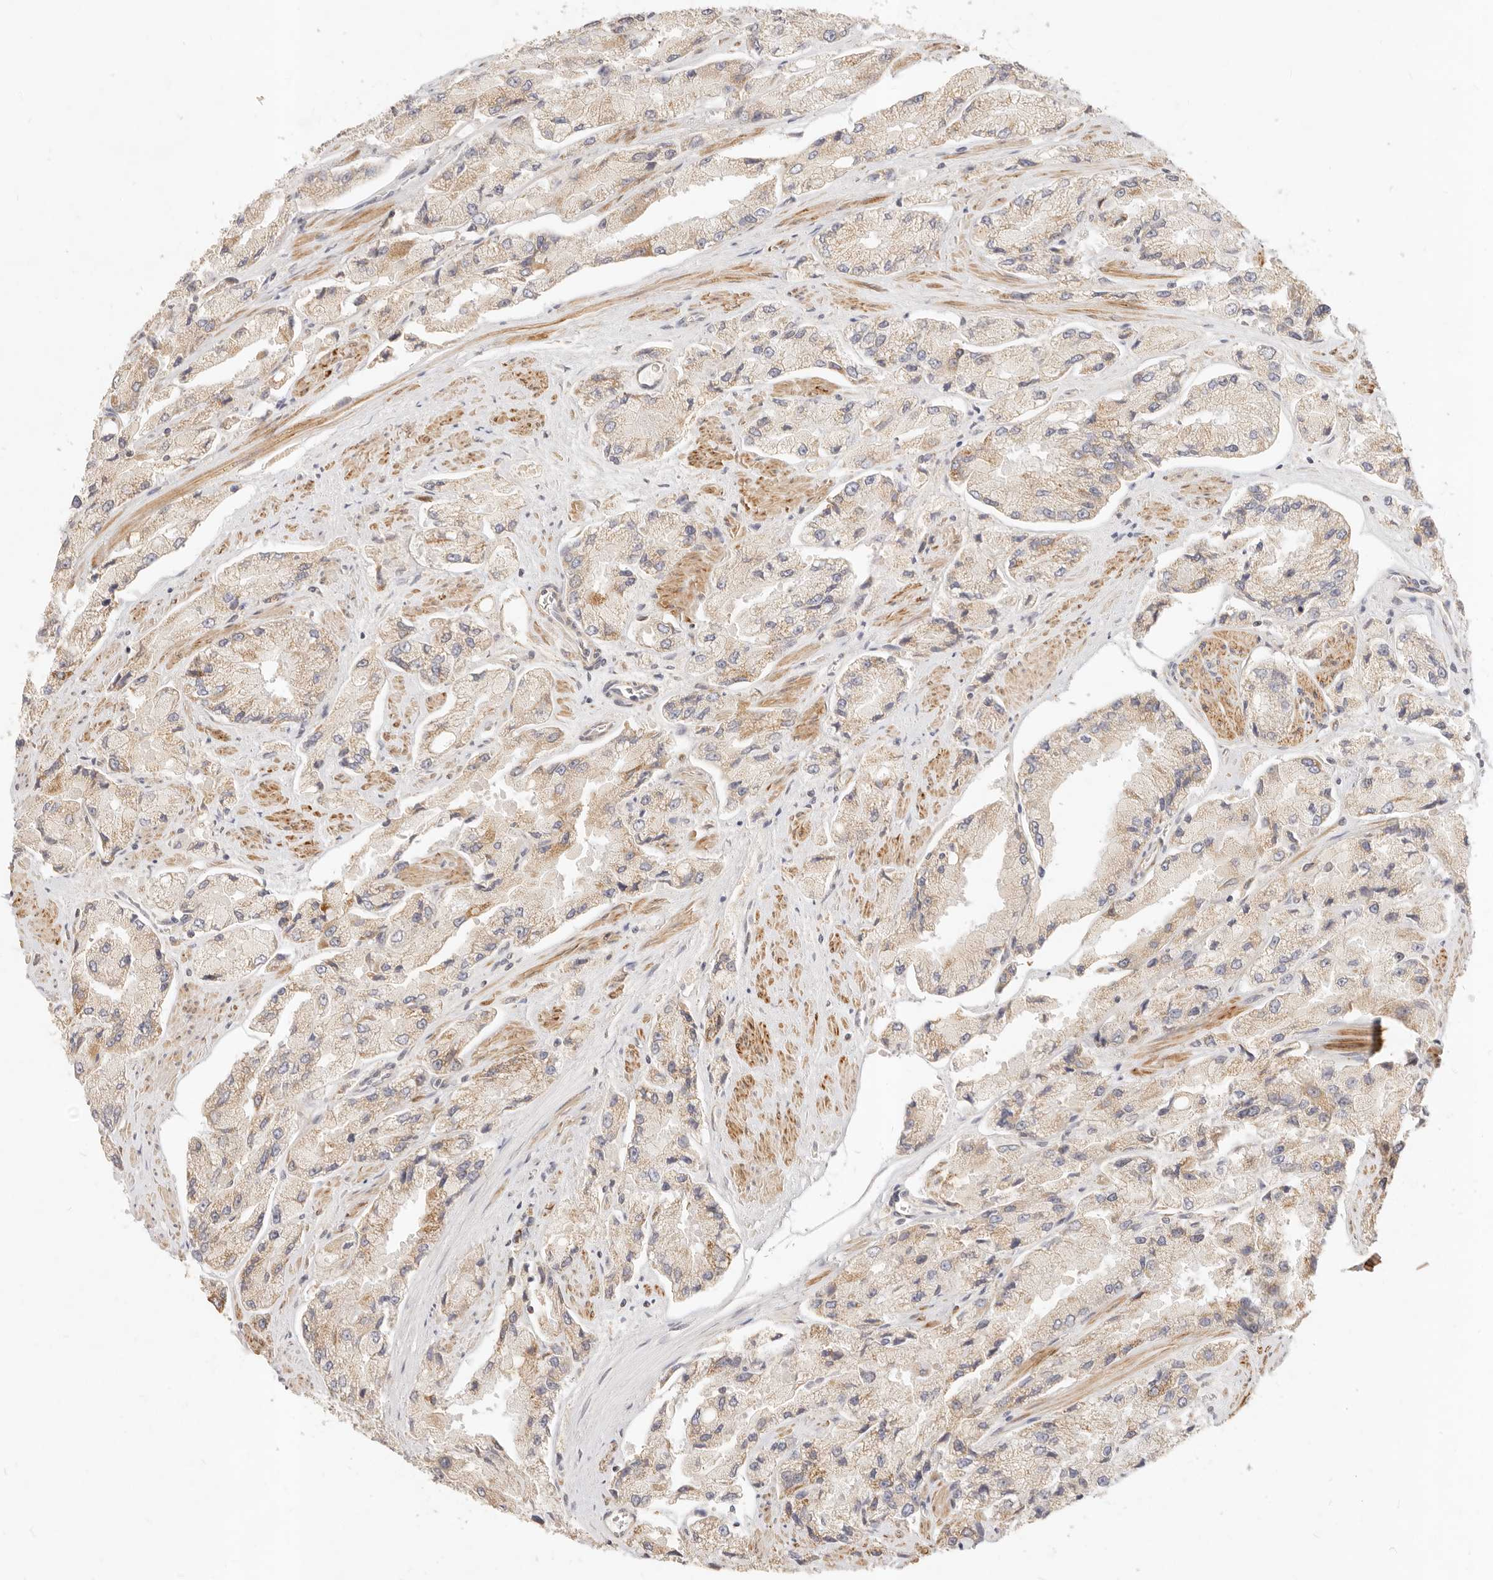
{"staining": {"intensity": "moderate", "quantity": "25%-75%", "location": "cytoplasmic/membranous"}, "tissue": "prostate cancer", "cell_type": "Tumor cells", "image_type": "cancer", "snomed": [{"axis": "morphology", "description": "Adenocarcinoma, High grade"}, {"axis": "topography", "description": "Prostate"}], "caption": "An immunohistochemistry (IHC) histopathology image of tumor tissue is shown. Protein staining in brown labels moderate cytoplasmic/membranous positivity in prostate high-grade adenocarcinoma within tumor cells.", "gene": "RUBCNL", "patient": {"sex": "male", "age": 58}}